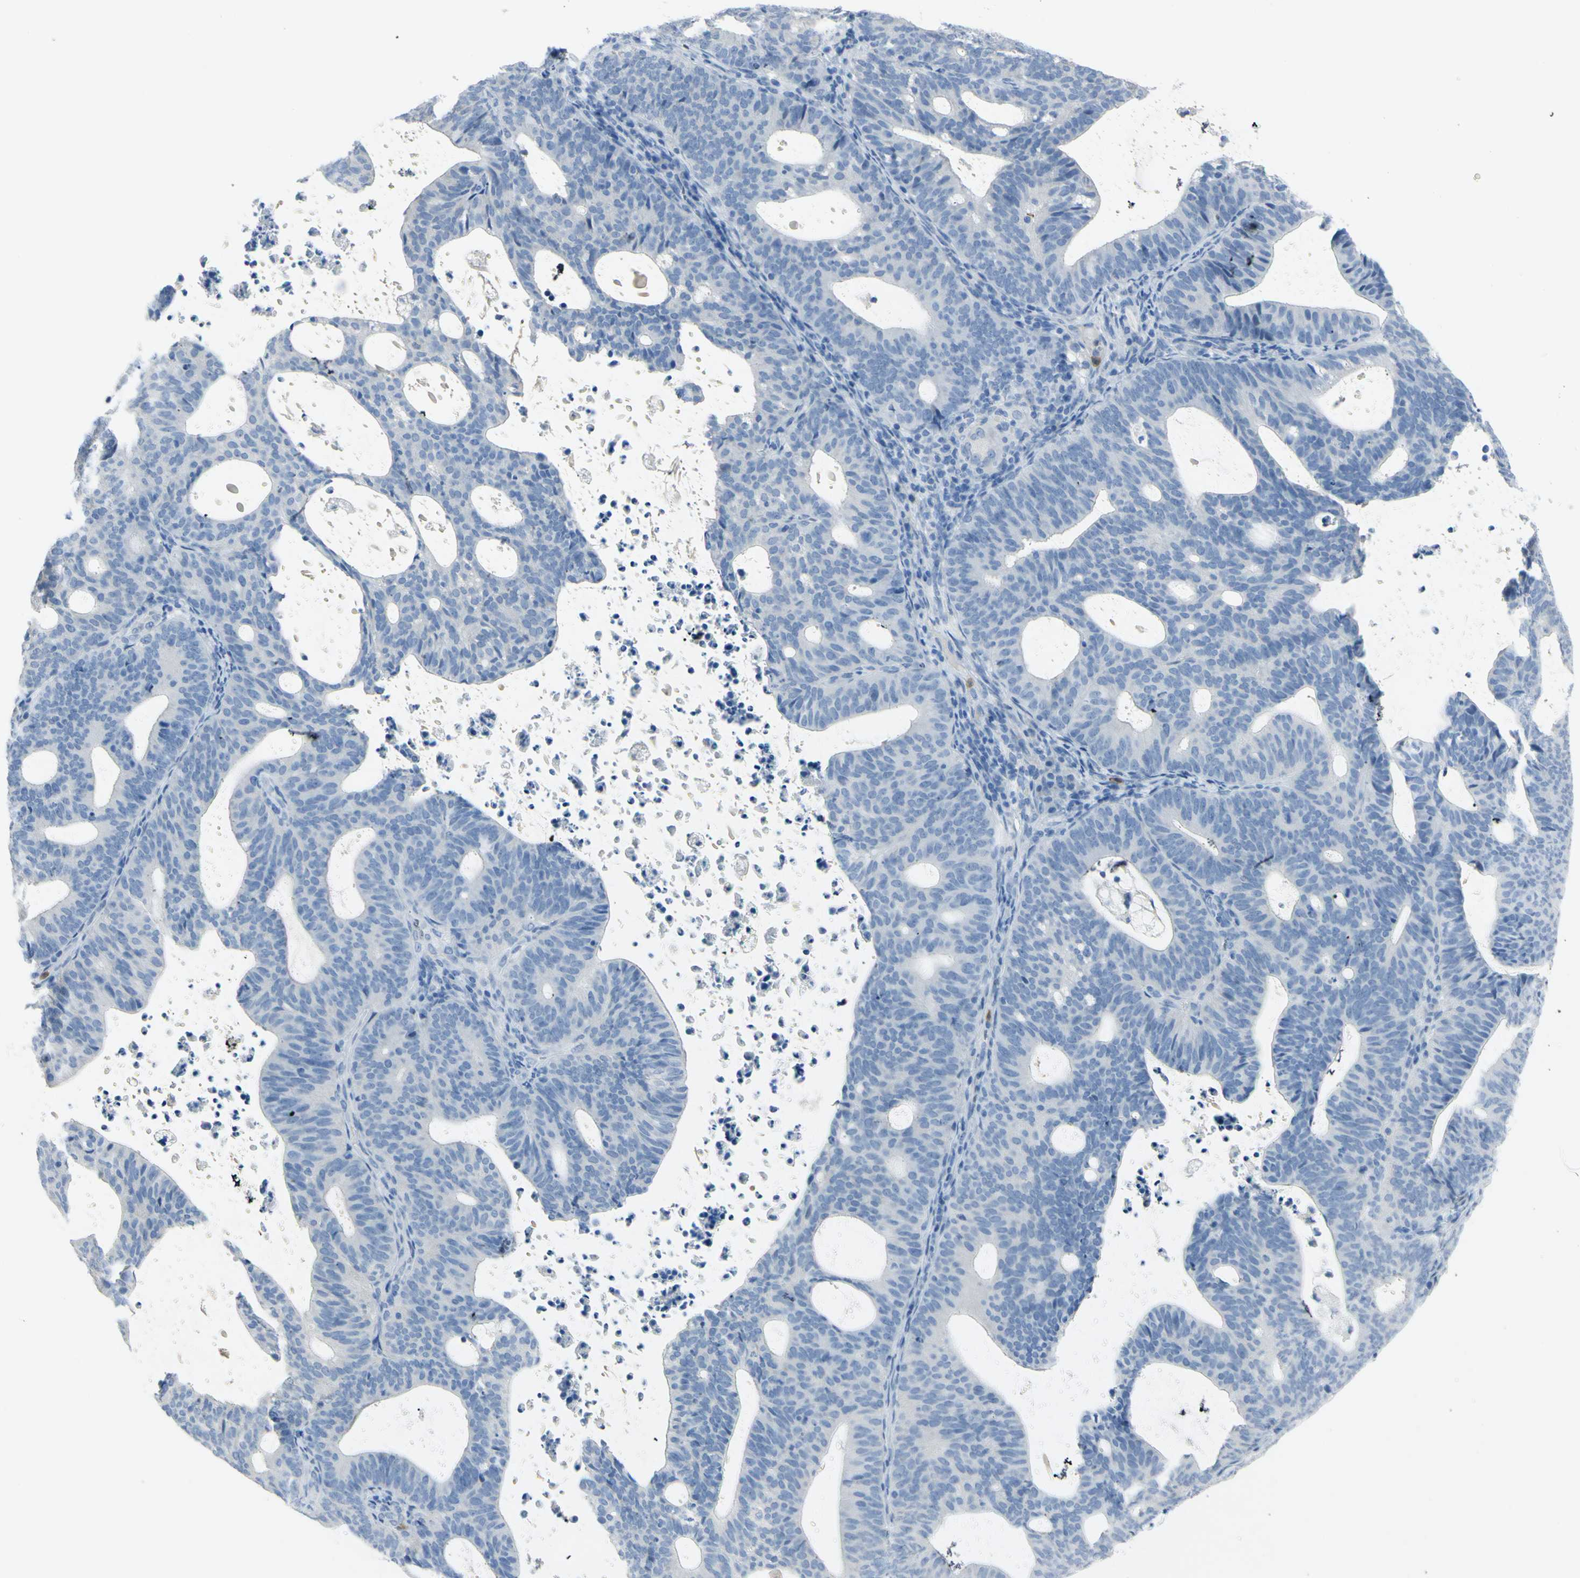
{"staining": {"intensity": "negative", "quantity": "none", "location": "none"}, "tissue": "endometrial cancer", "cell_type": "Tumor cells", "image_type": "cancer", "snomed": [{"axis": "morphology", "description": "Adenocarcinoma, NOS"}, {"axis": "topography", "description": "Uterus"}], "caption": "High magnification brightfield microscopy of endometrial cancer stained with DAB (brown) and counterstained with hematoxylin (blue): tumor cells show no significant staining.", "gene": "ZNF557", "patient": {"sex": "female", "age": 83}}